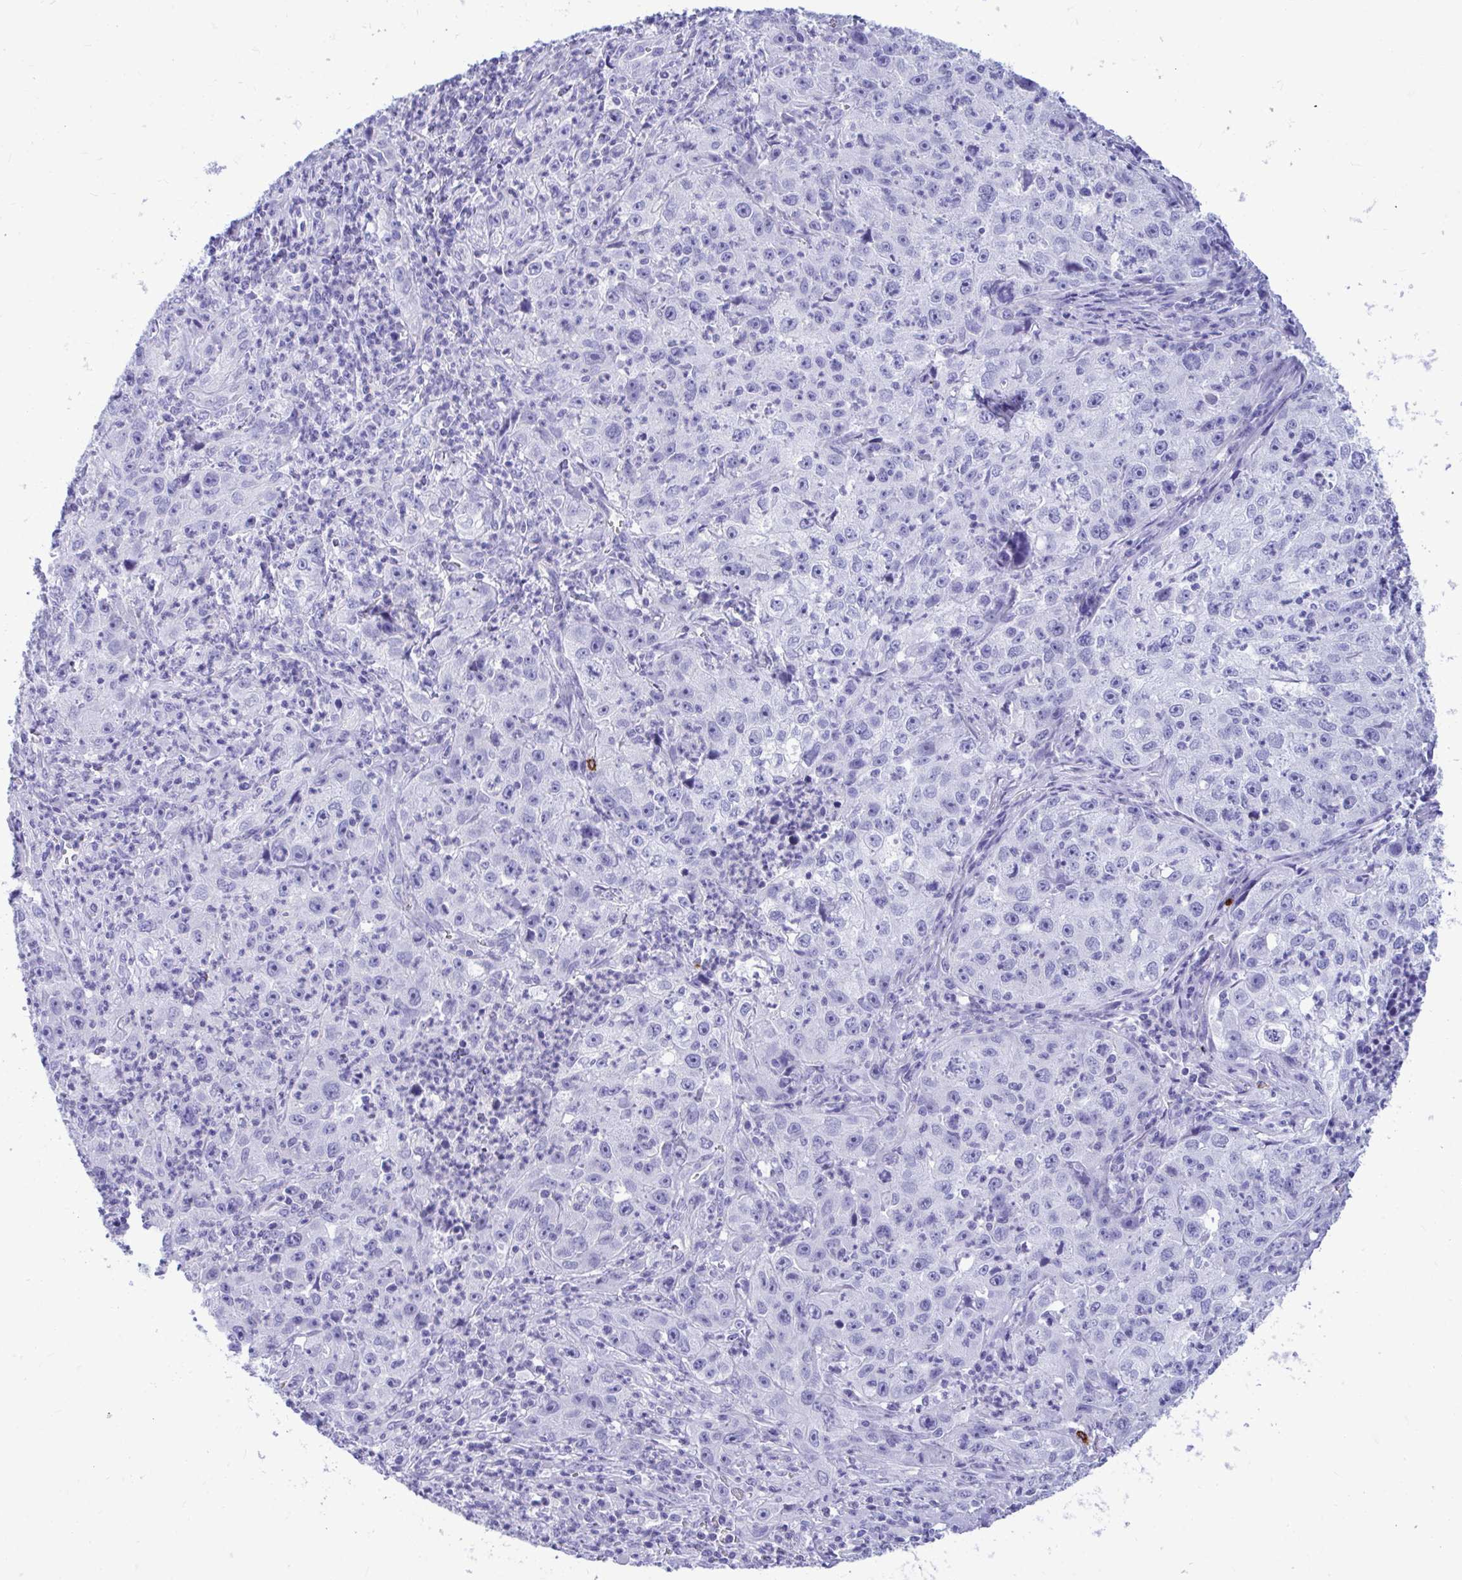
{"staining": {"intensity": "negative", "quantity": "none", "location": "none"}, "tissue": "lung cancer", "cell_type": "Tumor cells", "image_type": "cancer", "snomed": [{"axis": "morphology", "description": "Squamous cell carcinoma, NOS"}, {"axis": "topography", "description": "Lung"}], "caption": "The photomicrograph shows no staining of tumor cells in squamous cell carcinoma (lung).", "gene": "SHISA8", "patient": {"sex": "male", "age": 71}}